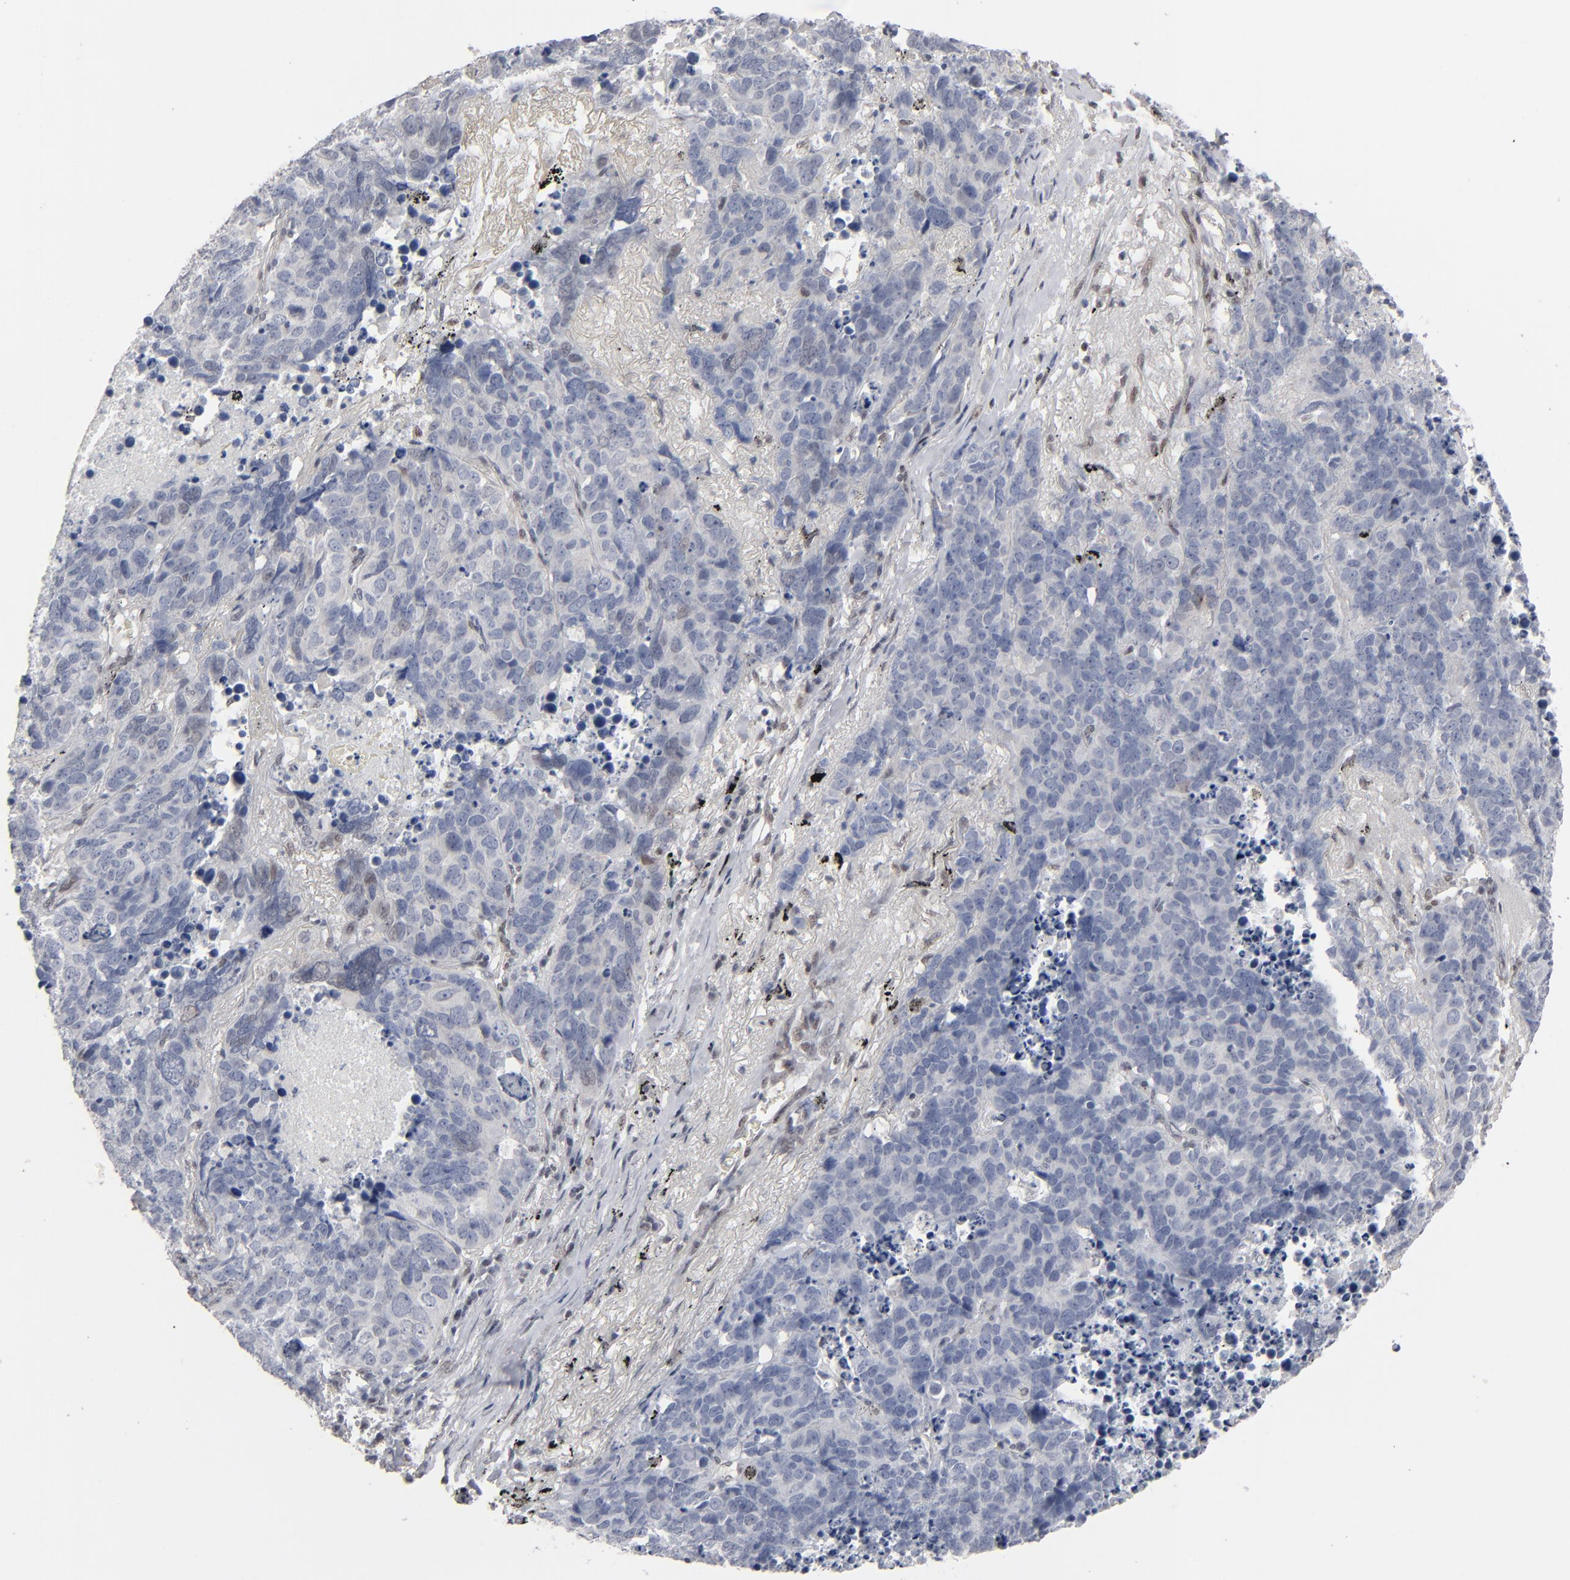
{"staining": {"intensity": "negative", "quantity": "none", "location": "none"}, "tissue": "lung cancer", "cell_type": "Tumor cells", "image_type": "cancer", "snomed": [{"axis": "morphology", "description": "Carcinoid, malignant, NOS"}, {"axis": "topography", "description": "Lung"}], "caption": "A micrograph of human lung cancer (carcinoid (malignant)) is negative for staining in tumor cells.", "gene": "IRF9", "patient": {"sex": "male", "age": 60}}